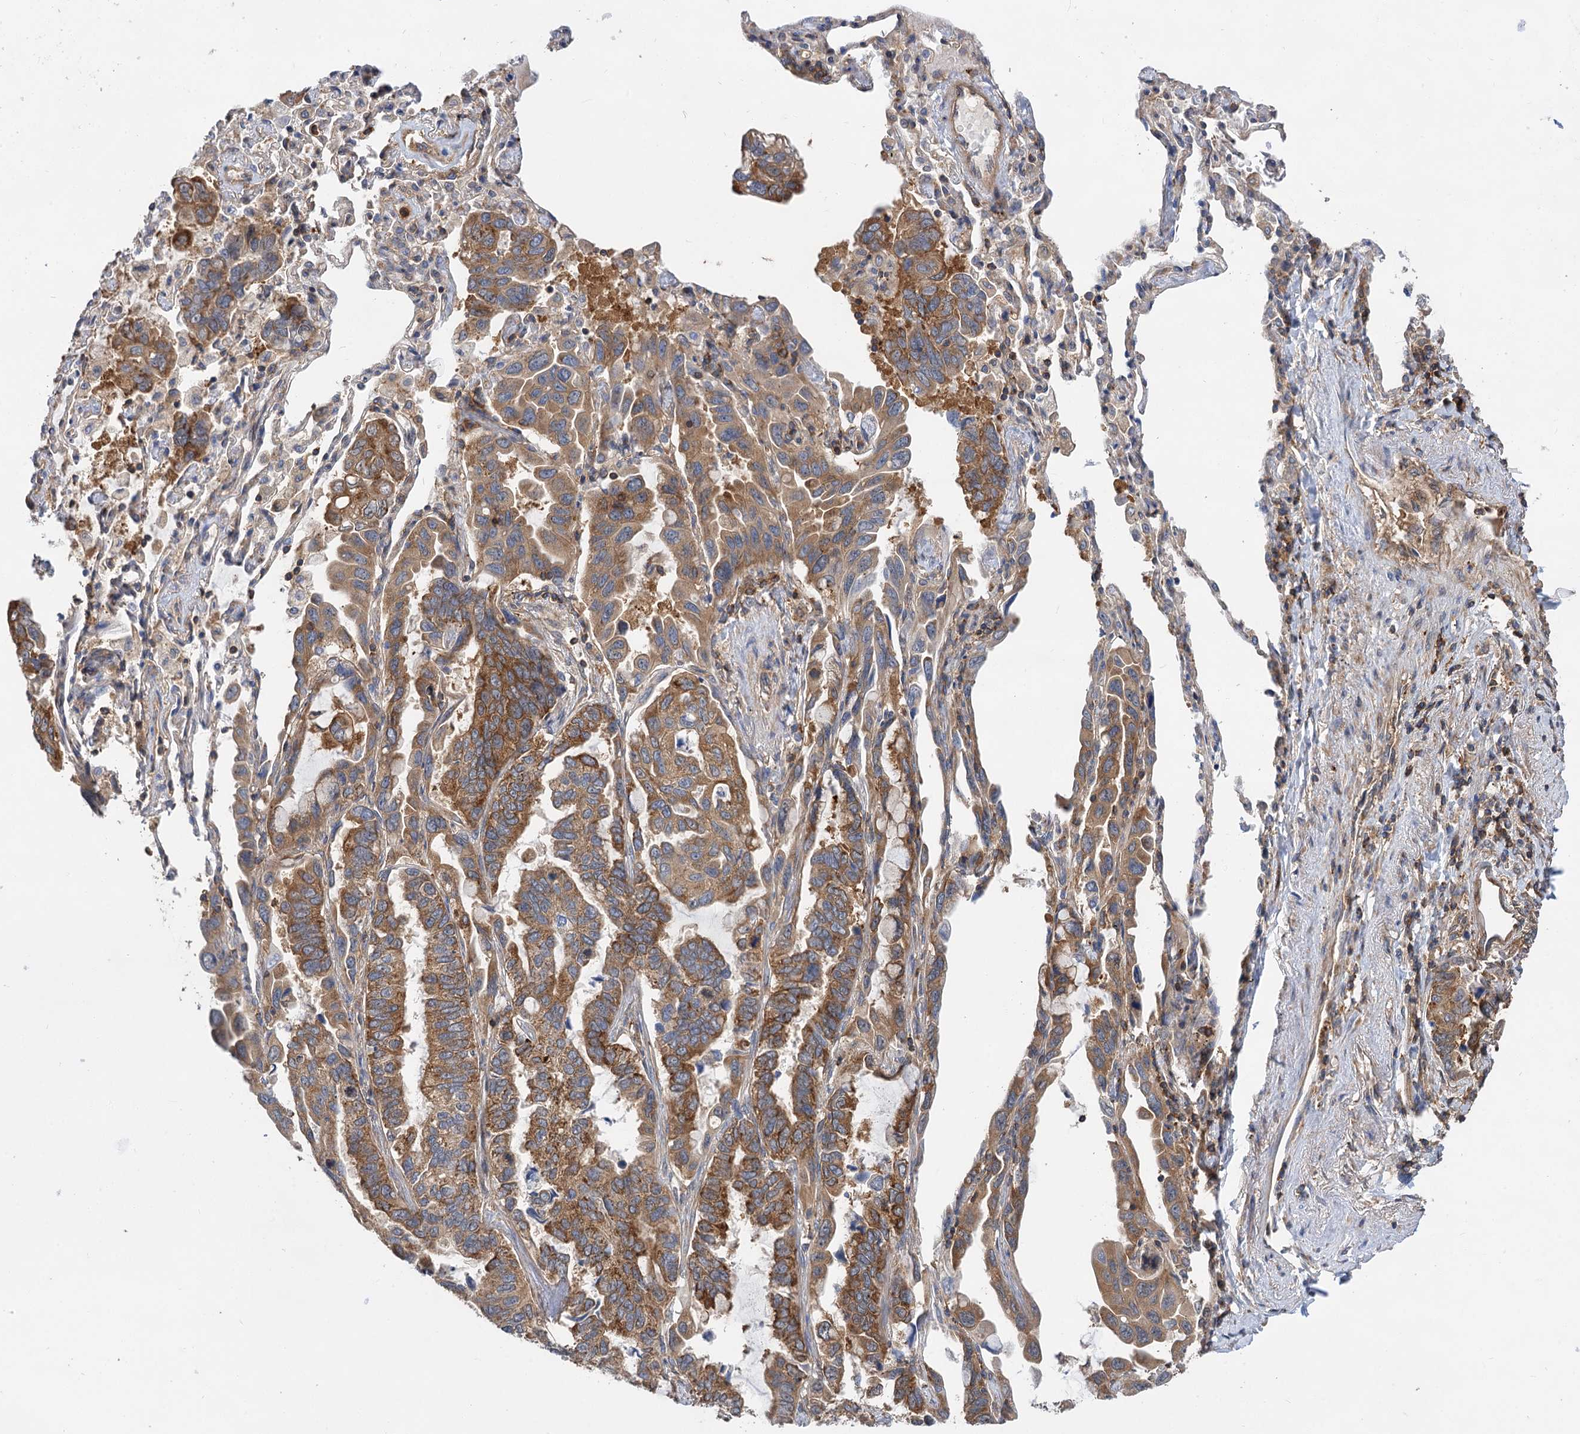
{"staining": {"intensity": "moderate", "quantity": ">75%", "location": "cytoplasmic/membranous"}, "tissue": "lung cancer", "cell_type": "Tumor cells", "image_type": "cancer", "snomed": [{"axis": "morphology", "description": "Adenocarcinoma, NOS"}, {"axis": "topography", "description": "Lung"}], "caption": "Human lung cancer stained with a protein marker demonstrates moderate staining in tumor cells.", "gene": "PACS1", "patient": {"sex": "male", "age": 64}}